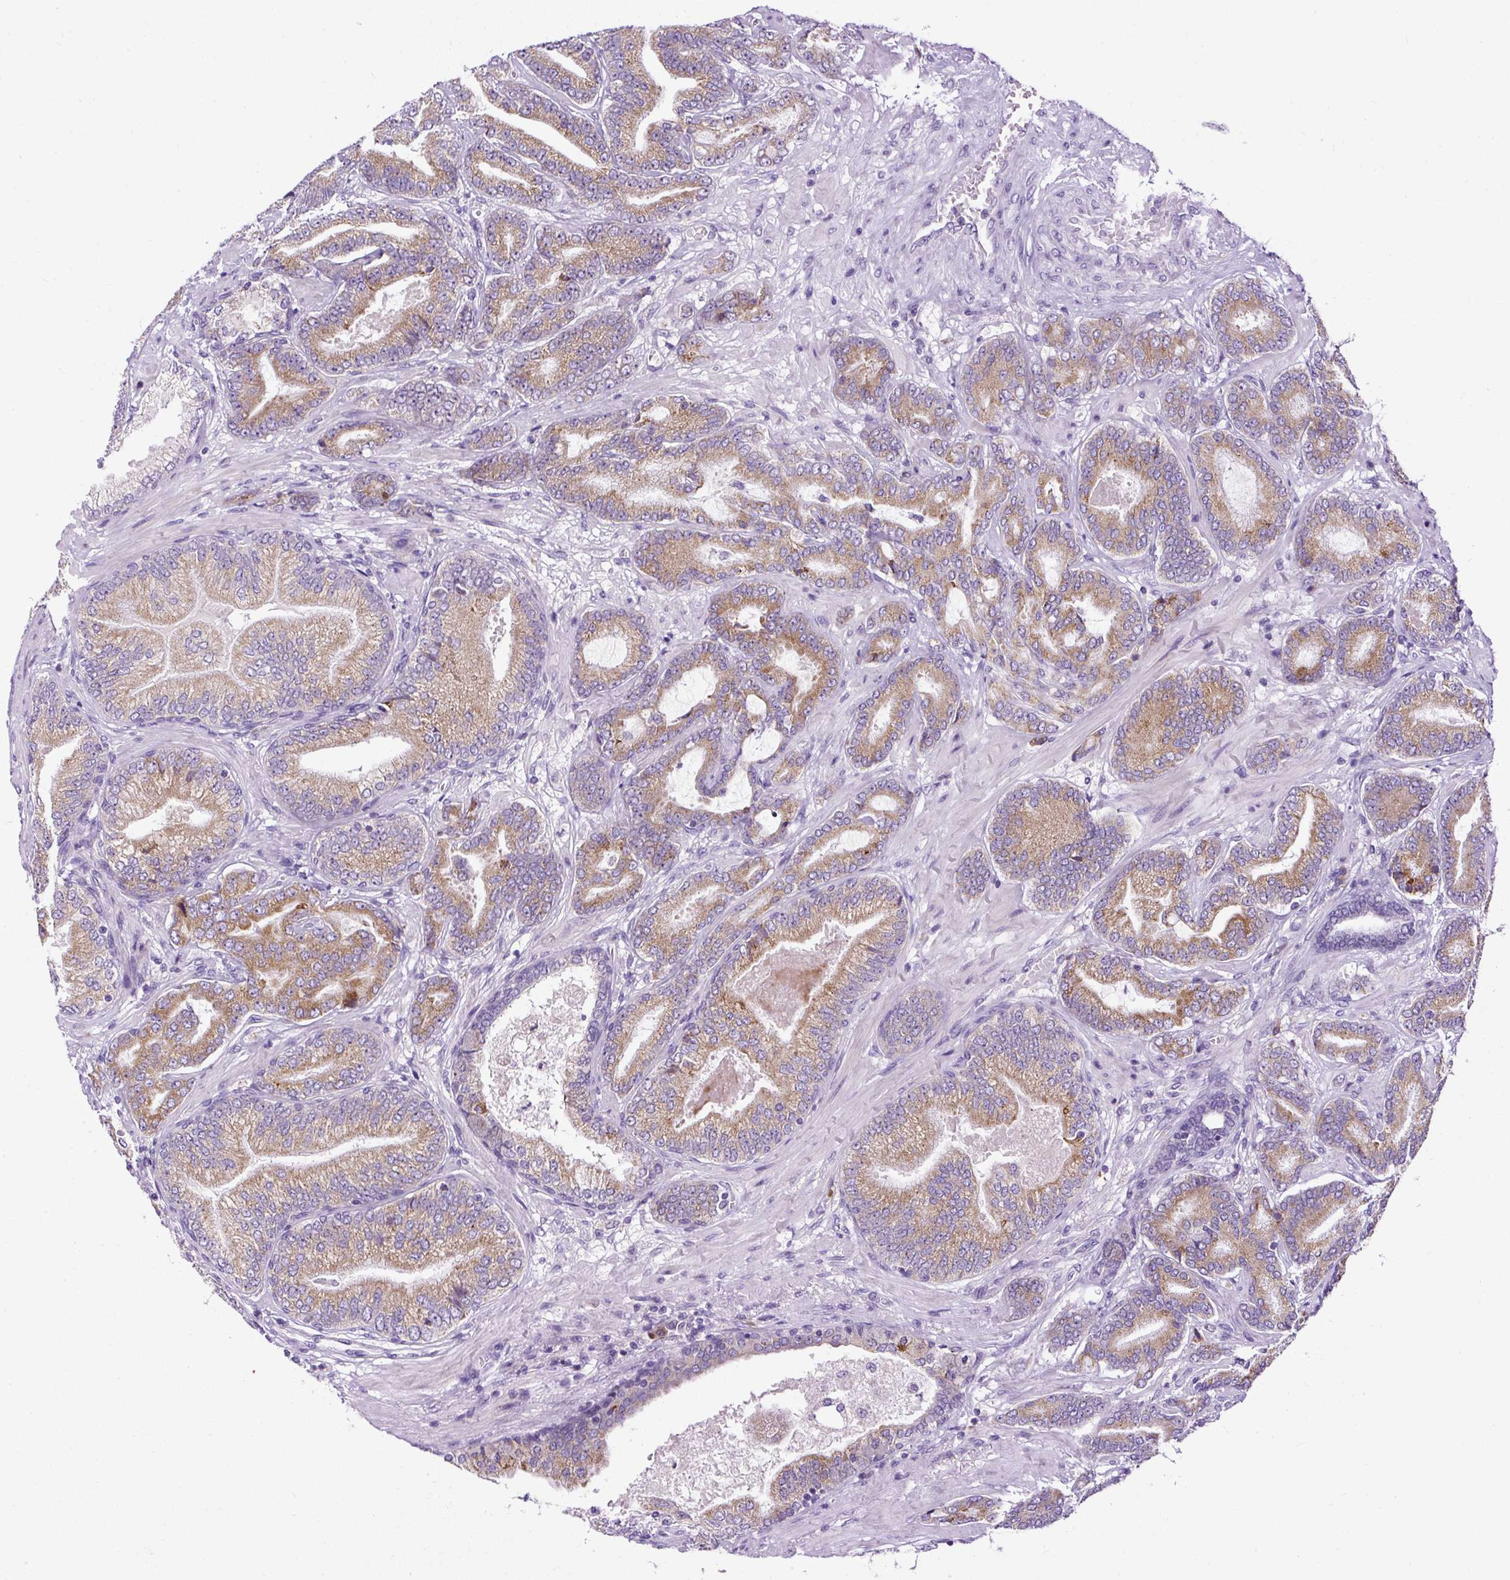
{"staining": {"intensity": "moderate", "quantity": ">75%", "location": "cytoplasmic/membranous"}, "tissue": "prostate cancer", "cell_type": "Tumor cells", "image_type": "cancer", "snomed": [{"axis": "morphology", "description": "Adenocarcinoma, Low grade"}, {"axis": "topography", "description": "Prostate and seminal vesicle, NOS"}], "caption": "Human prostate cancer stained with a protein marker demonstrates moderate staining in tumor cells.", "gene": "FMC1", "patient": {"sex": "male", "age": 61}}